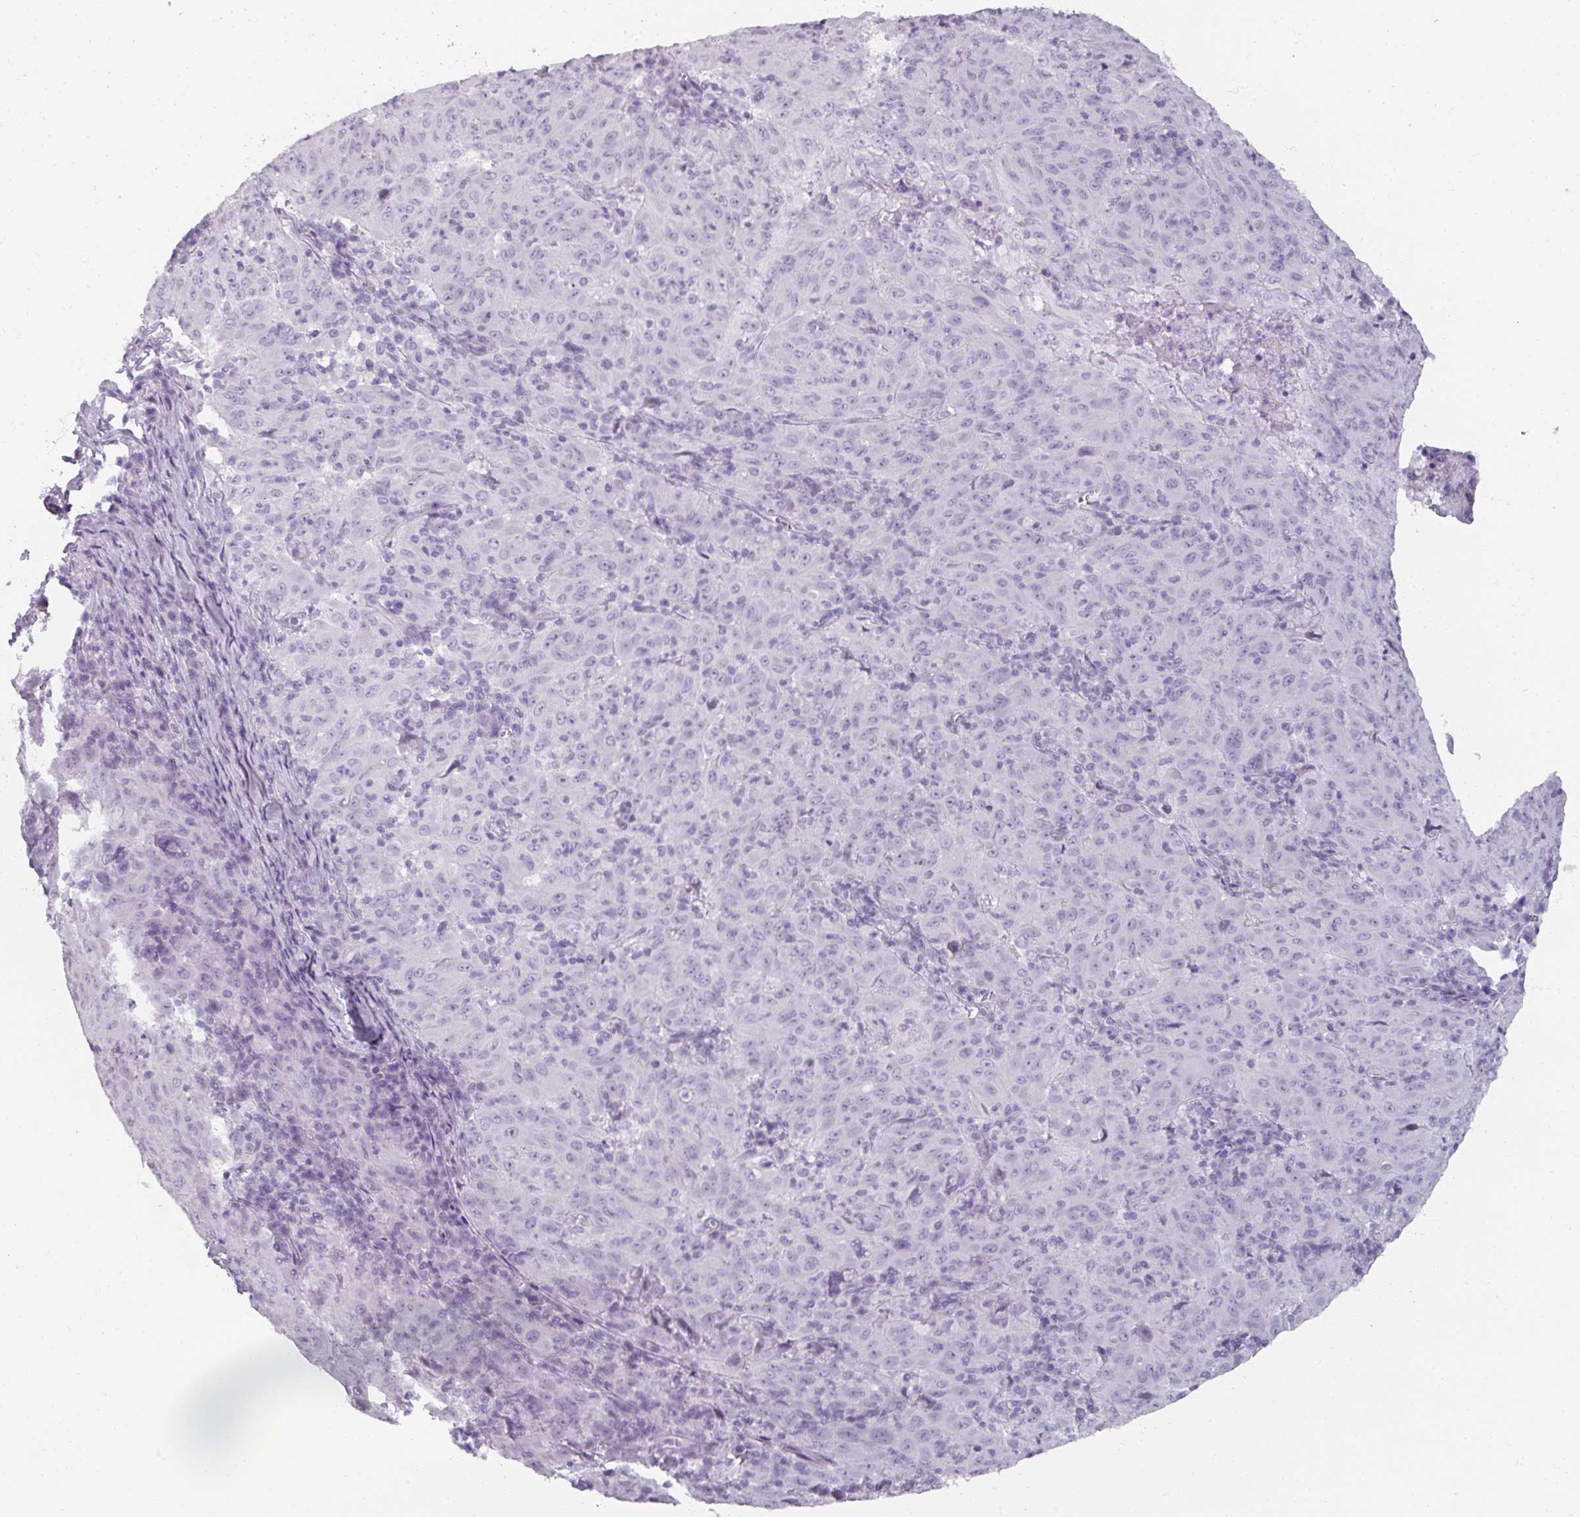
{"staining": {"intensity": "negative", "quantity": "none", "location": "none"}, "tissue": "pancreatic cancer", "cell_type": "Tumor cells", "image_type": "cancer", "snomed": [{"axis": "morphology", "description": "Adenocarcinoma, NOS"}, {"axis": "topography", "description": "Pancreas"}], "caption": "Micrograph shows no protein expression in tumor cells of adenocarcinoma (pancreatic) tissue.", "gene": "REG3G", "patient": {"sex": "male", "age": 63}}